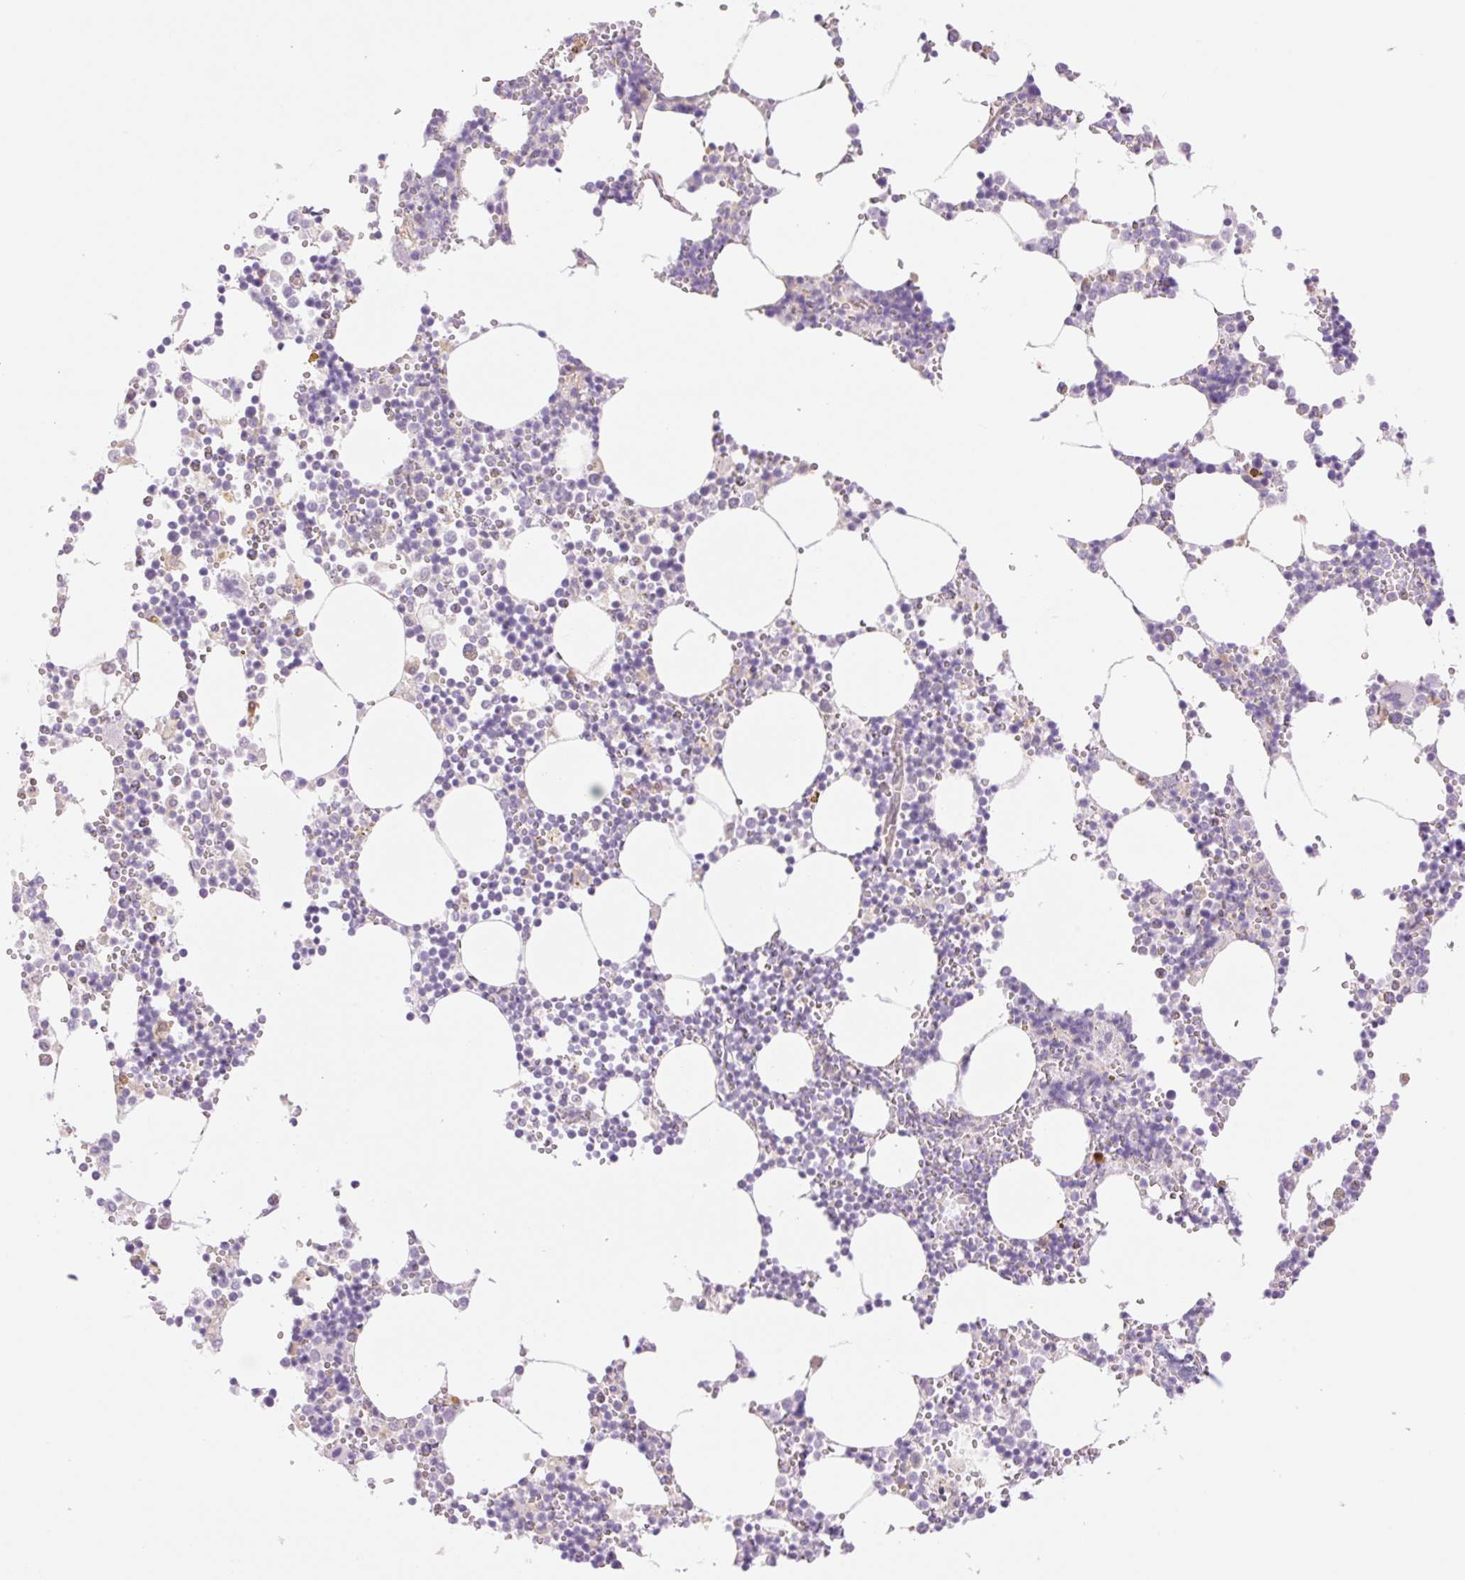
{"staining": {"intensity": "negative", "quantity": "none", "location": "none"}, "tissue": "bone marrow", "cell_type": "Hematopoietic cells", "image_type": "normal", "snomed": [{"axis": "morphology", "description": "Normal tissue, NOS"}, {"axis": "topography", "description": "Bone marrow"}], "caption": "Unremarkable bone marrow was stained to show a protein in brown. There is no significant positivity in hematopoietic cells.", "gene": "COL5A1", "patient": {"sex": "male", "age": 54}}